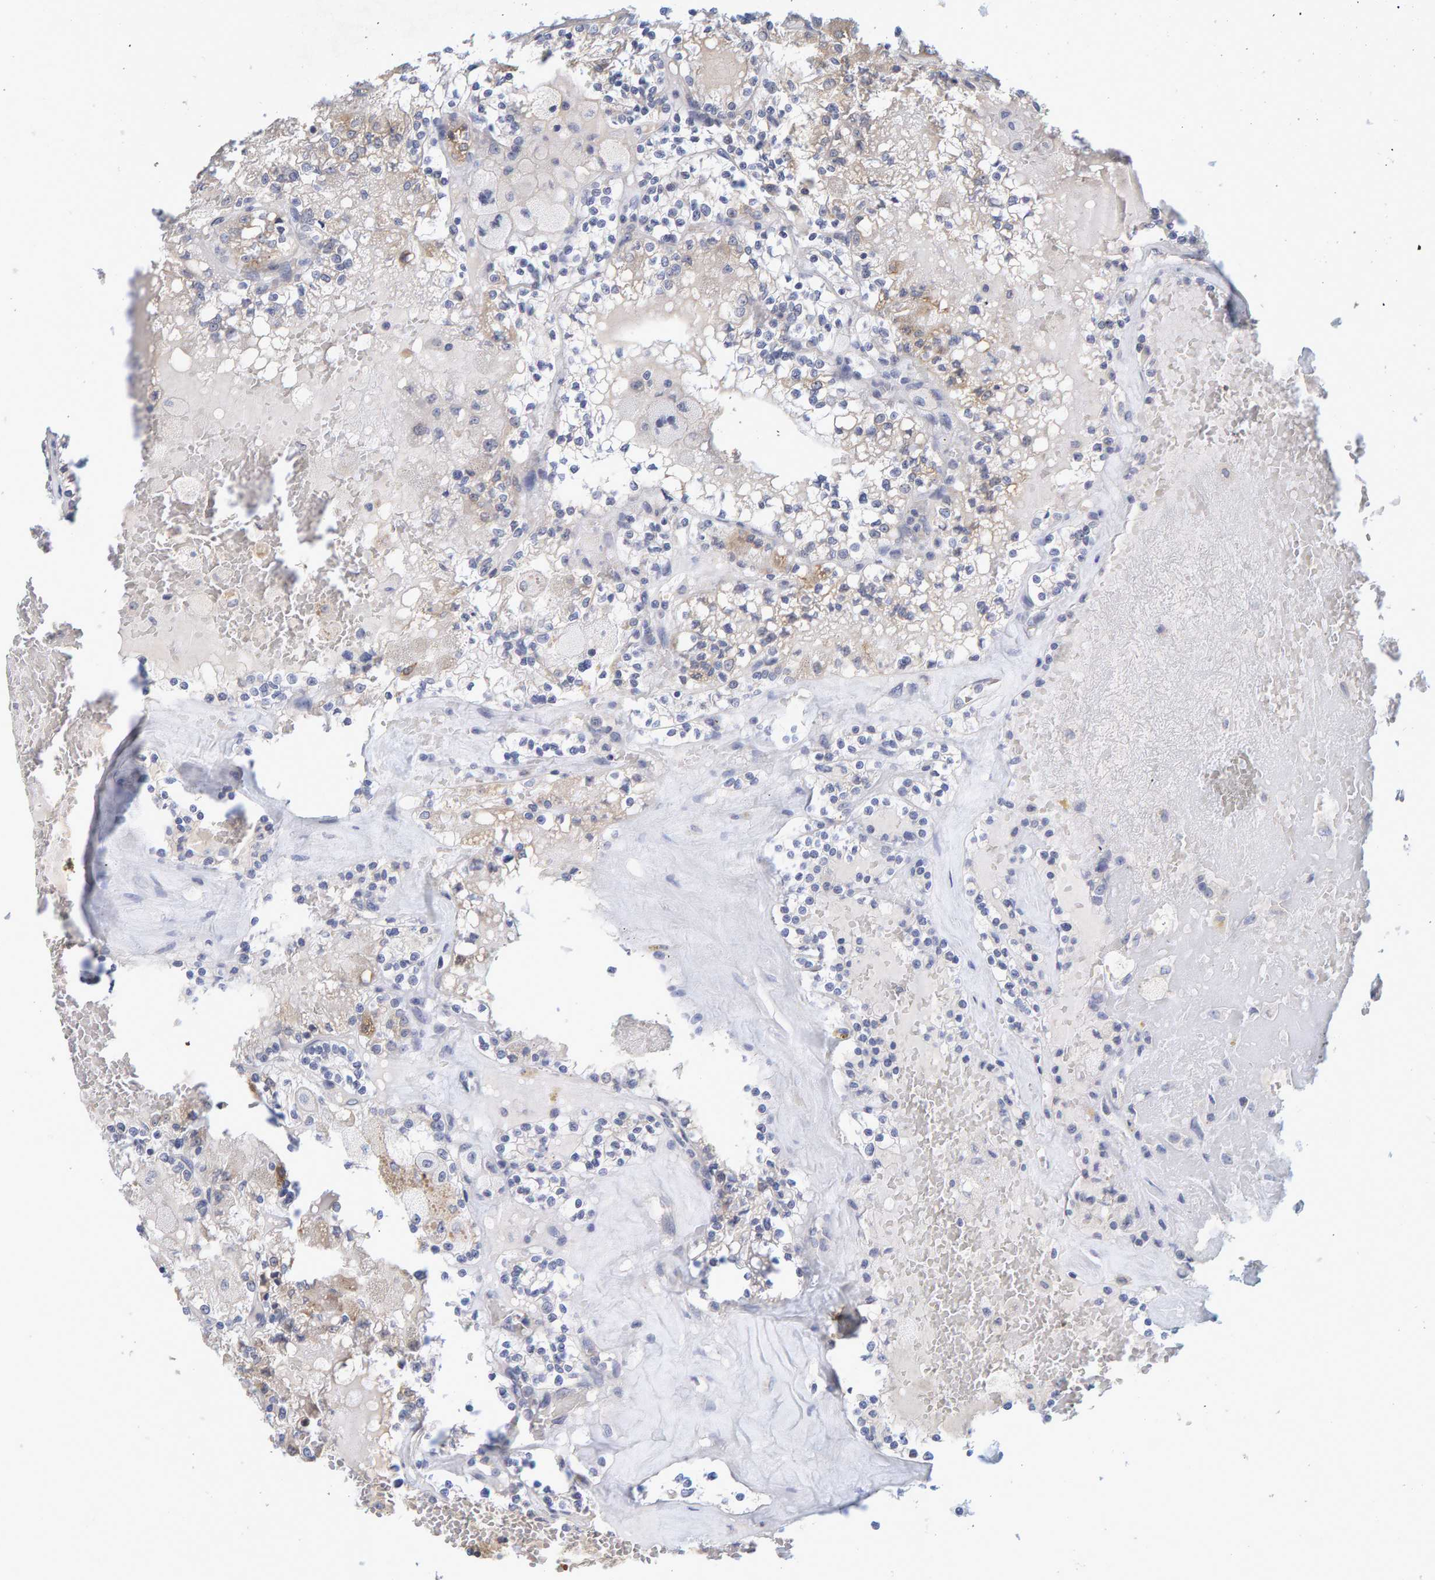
{"staining": {"intensity": "negative", "quantity": "none", "location": "none"}, "tissue": "renal cancer", "cell_type": "Tumor cells", "image_type": "cancer", "snomed": [{"axis": "morphology", "description": "Adenocarcinoma, NOS"}, {"axis": "topography", "description": "Kidney"}], "caption": "This histopathology image is of renal cancer (adenocarcinoma) stained with immunohistochemistry to label a protein in brown with the nuclei are counter-stained blue. There is no expression in tumor cells.", "gene": "ZNF77", "patient": {"sex": "female", "age": 56}}